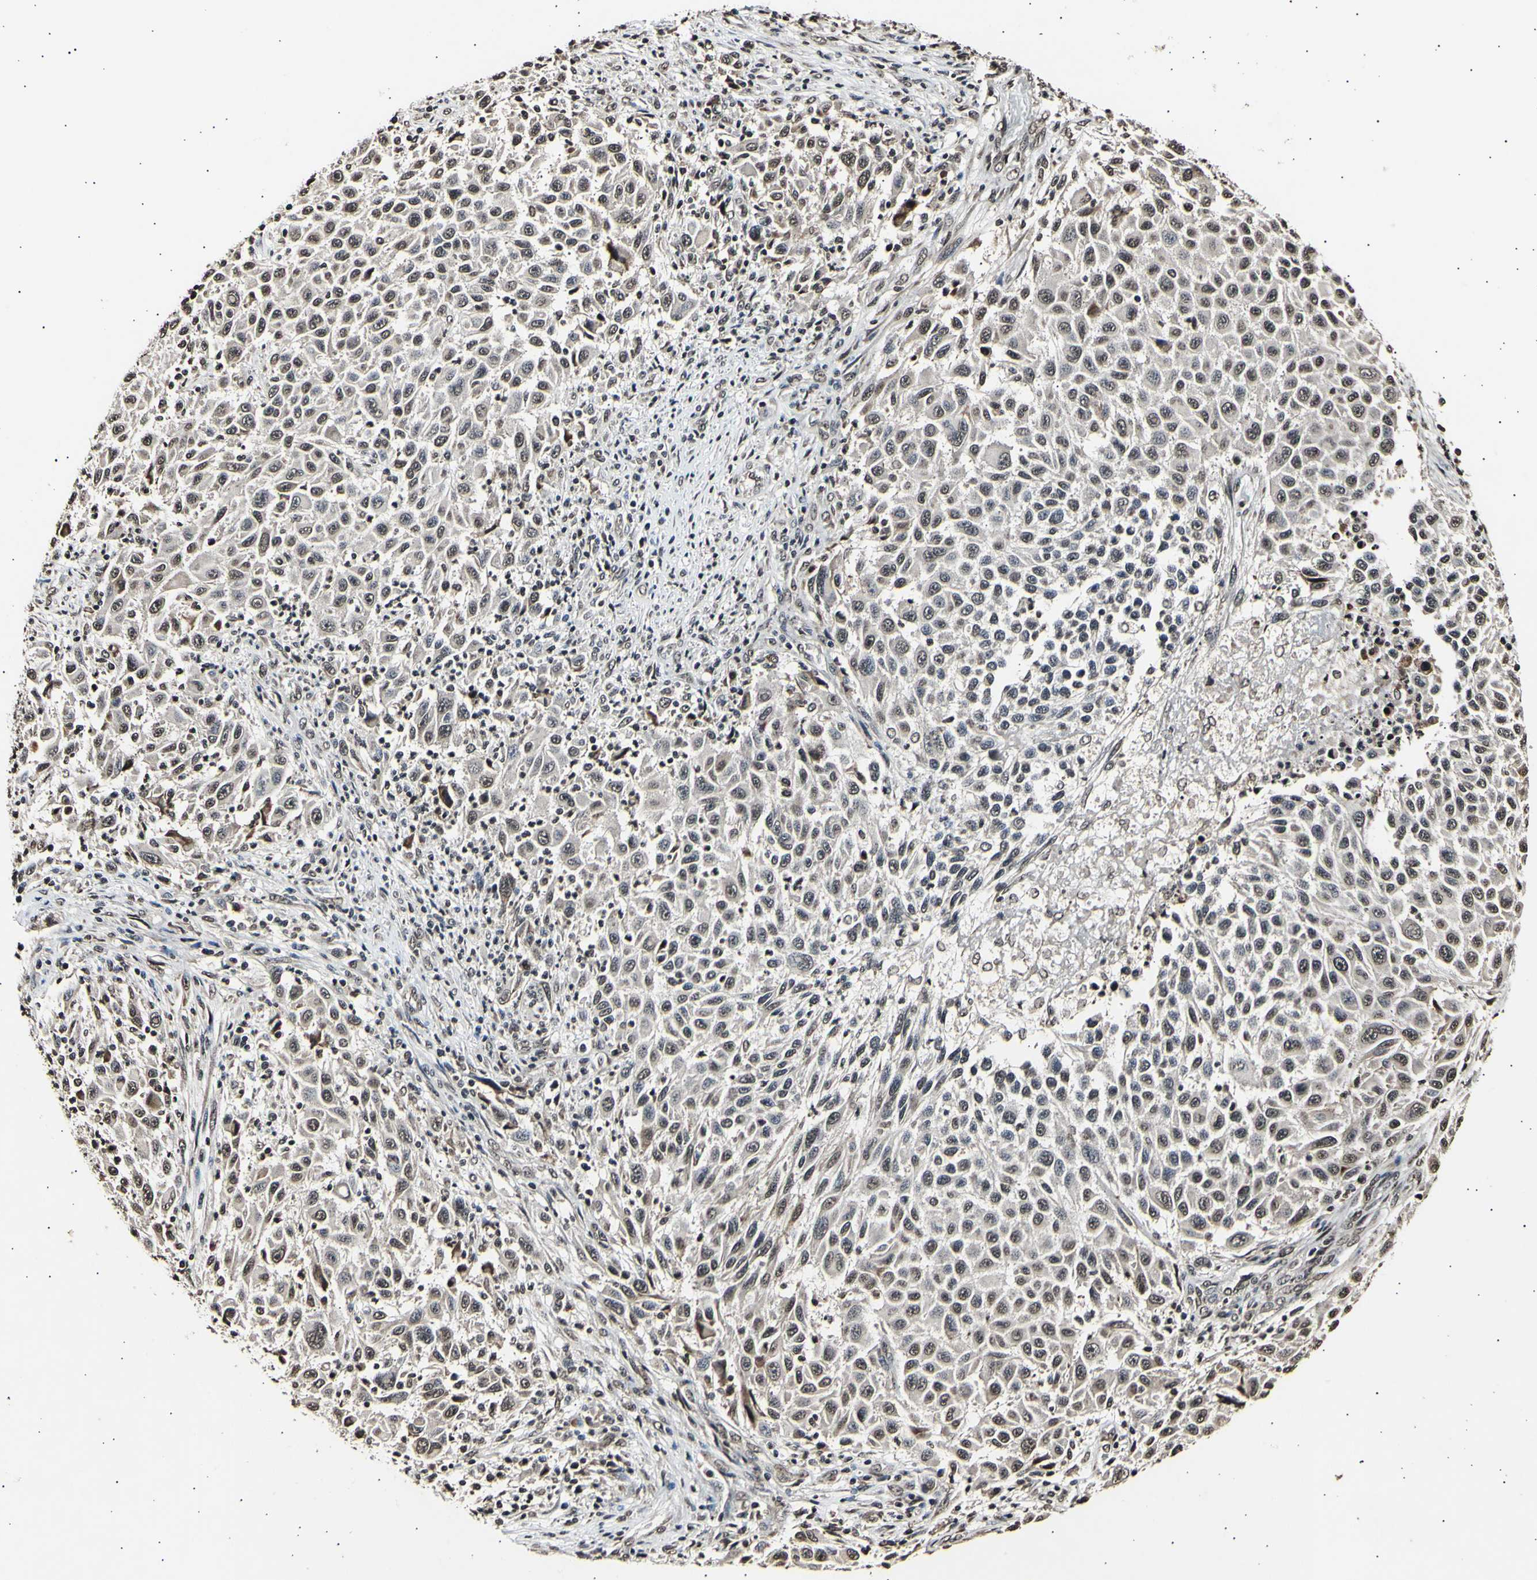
{"staining": {"intensity": "moderate", "quantity": ">75%", "location": "cytoplasmic/membranous,nuclear"}, "tissue": "melanoma", "cell_type": "Tumor cells", "image_type": "cancer", "snomed": [{"axis": "morphology", "description": "Malignant melanoma, Metastatic site"}, {"axis": "topography", "description": "Lymph node"}], "caption": "Malignant melanoma (metastatic site) tissue demonstrates moderate cytoplasmic/membranous and nuclear staining in about >75% of tumor cells Nuclei are stained in blue.", "gene": "ANAPC7", "patient": {"sex": "male", "age": 61}}